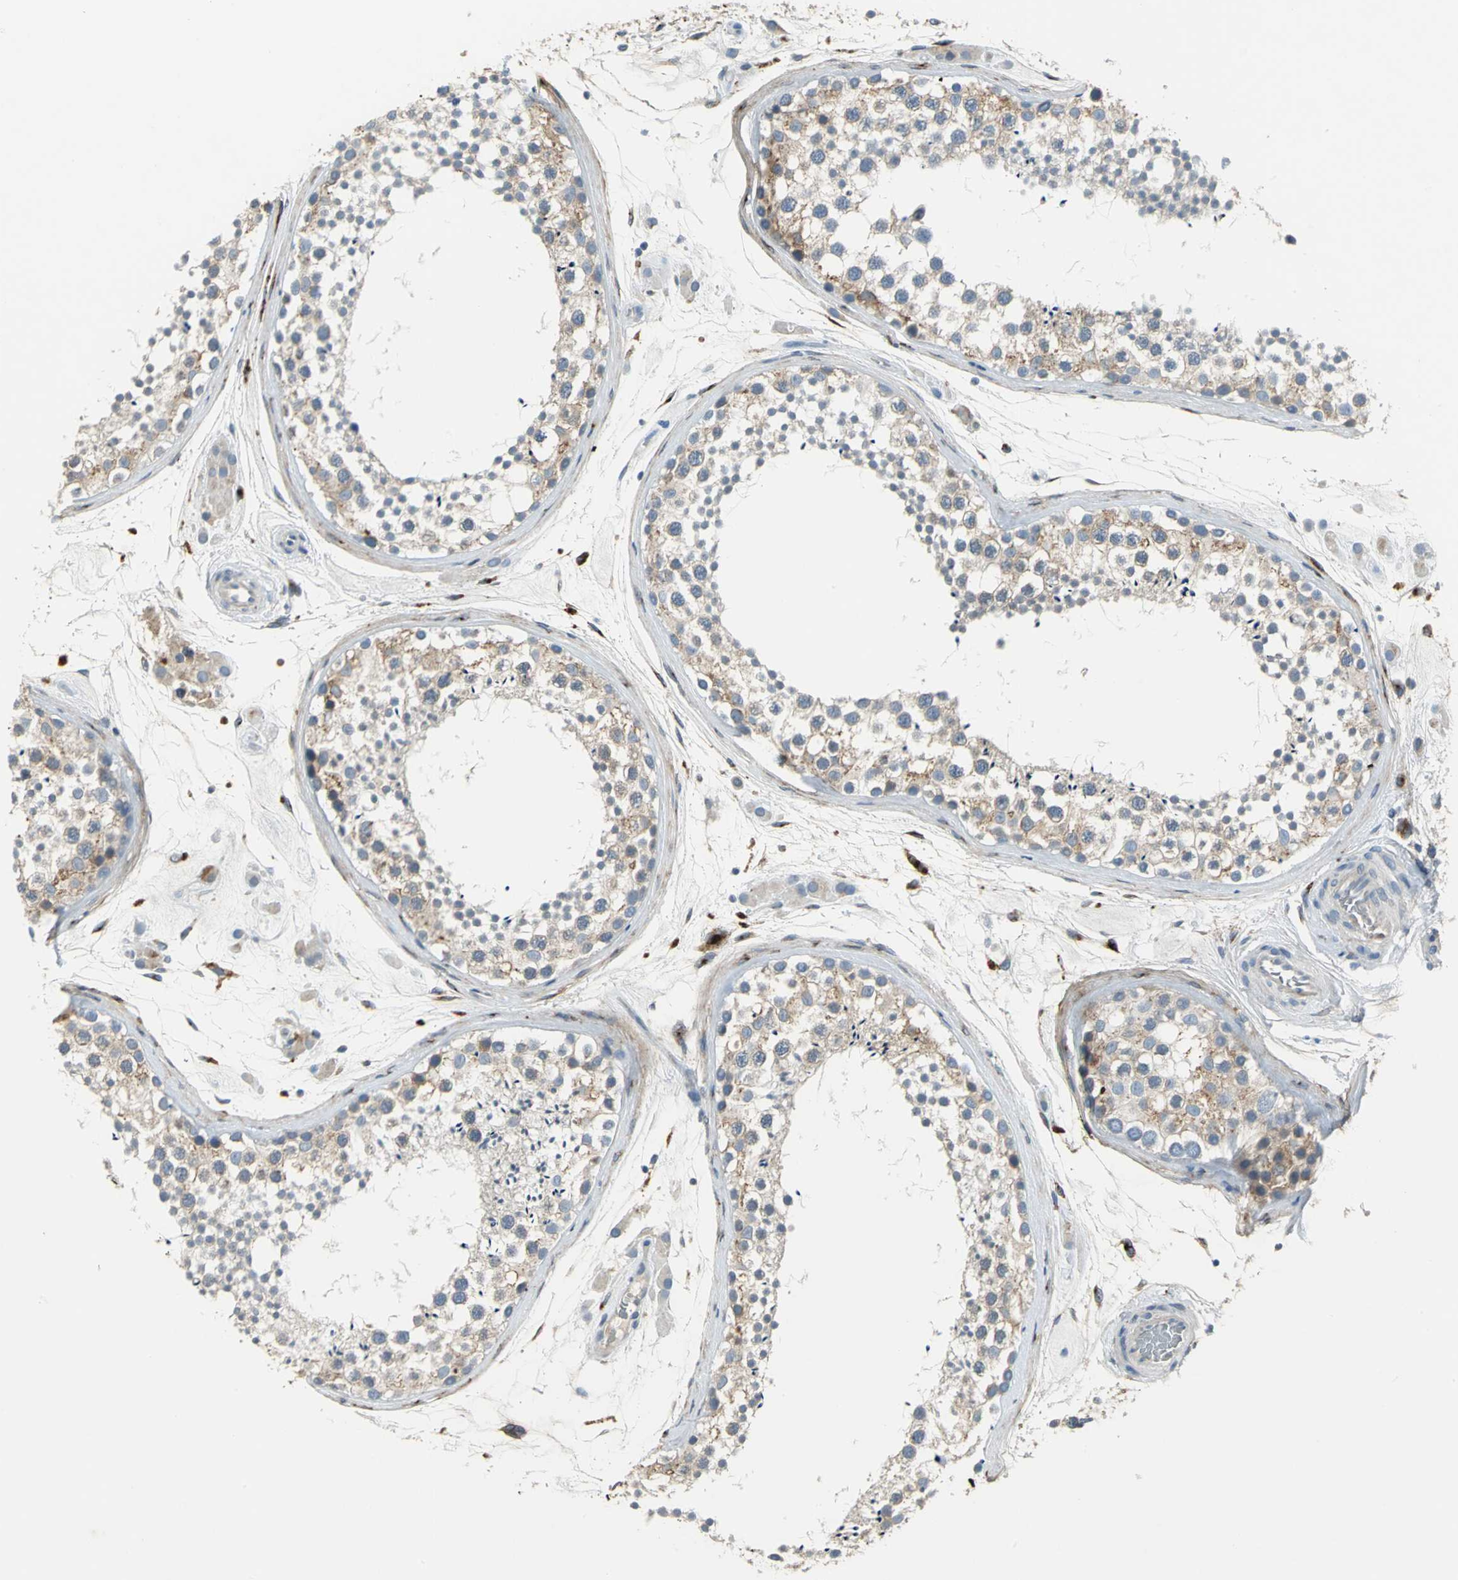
{"staining": {"intensity": "moderate", "quantity": ">75%", "location": "cytoplasmic/membranous"}, "tissue": "testis", "cell_type": "Cells in seminiferous ducts", "image_type": "normal", "snomed": [{"axis": "morphology", "description": "Normal tissue, NOS"}, {"axis": "topography", "description": "Testis"}], "caption": "Immunohistochemical staining of benign testis exhibits medium levels of moderate cytoplasmic/membranous expression in about >75% of cells in seminiferous ducts. (DAB (3,3'-diaminobenzidine) IHC with brightfield microscopy, high magnification).", "gene": "PTGDS", "patient": {"sex": "male", "age": 46}}